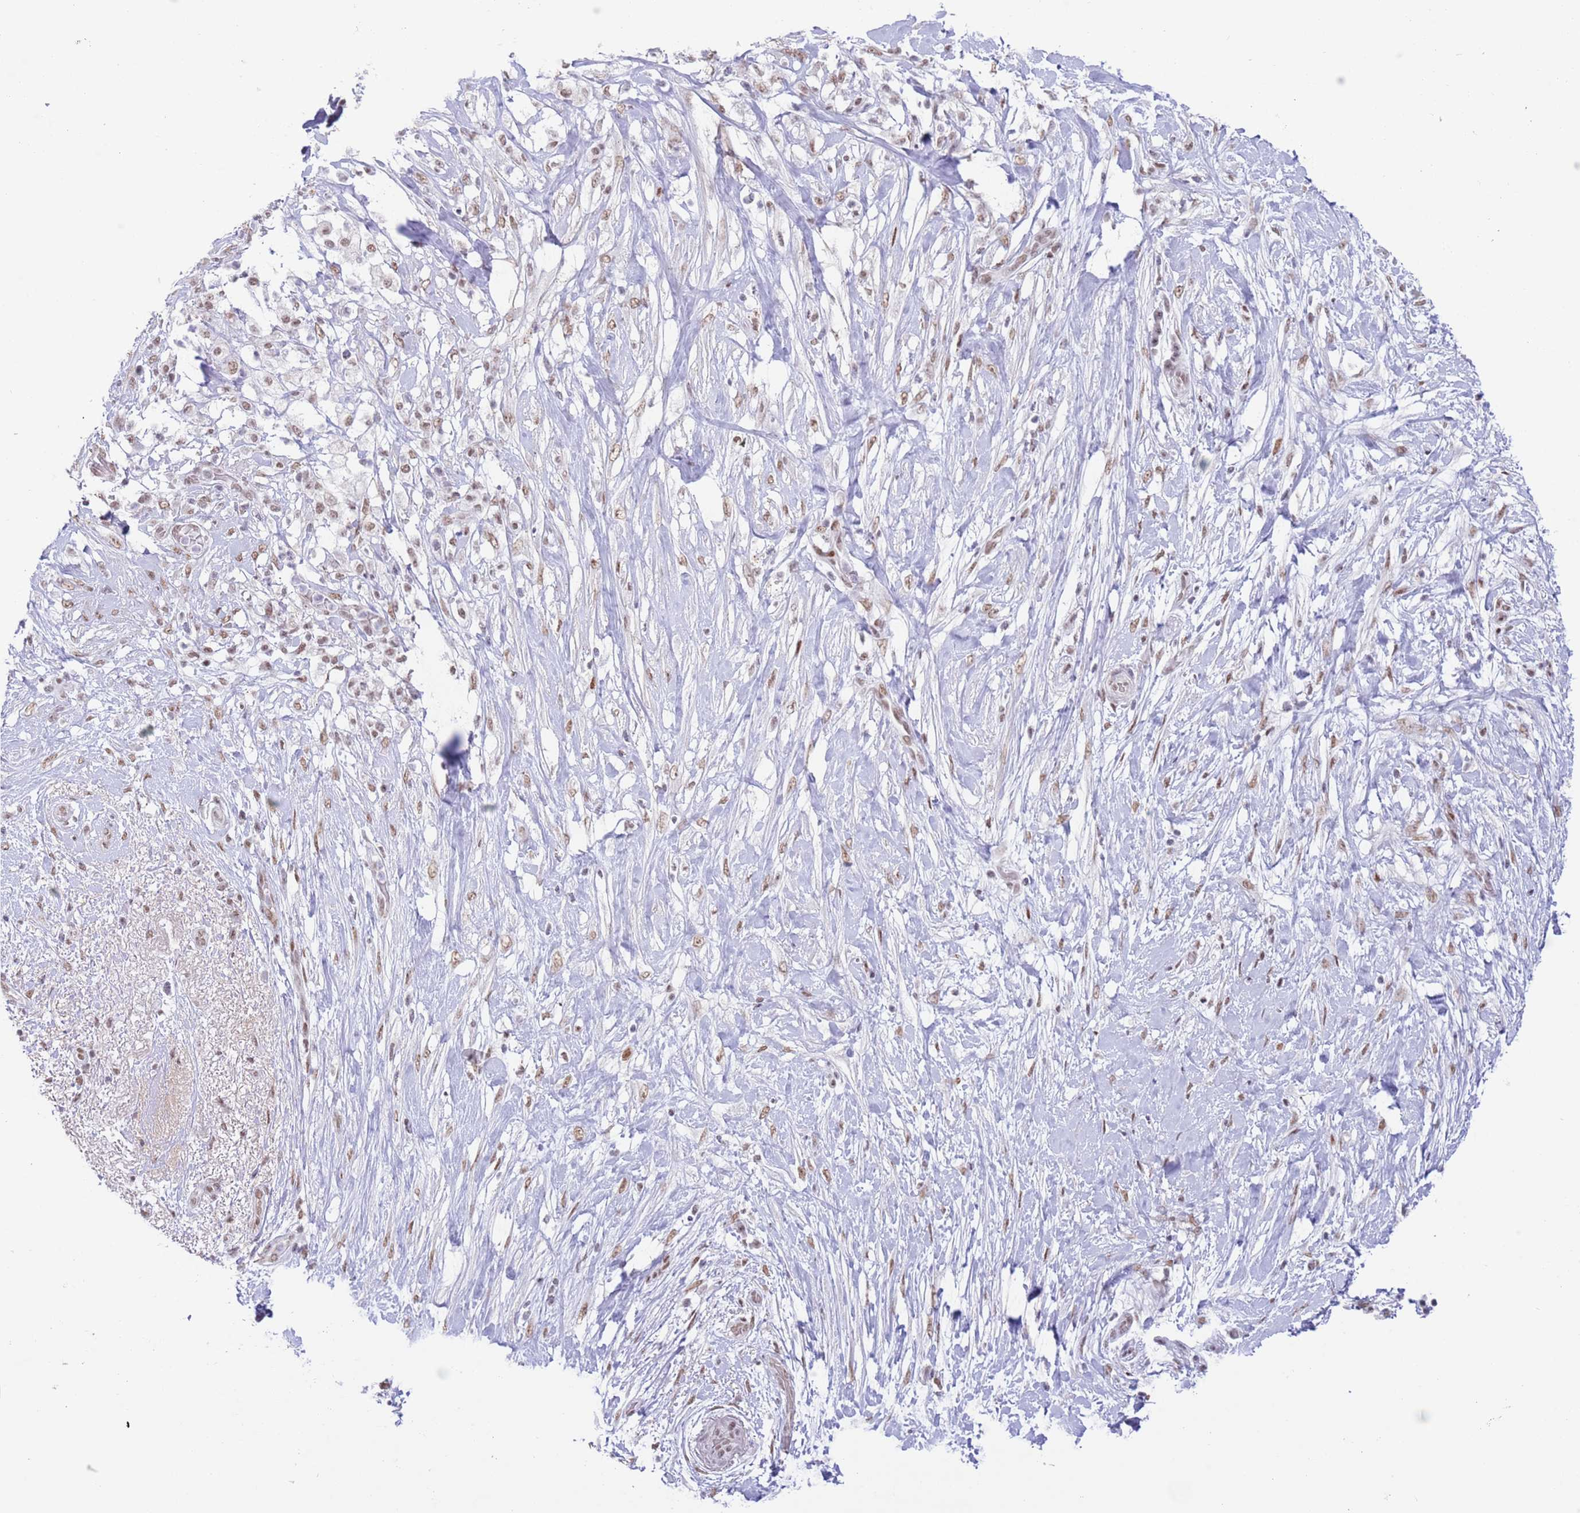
{"staining": {"intensity": "moderate", "quantity": ">75%", "location": "nuclear"}, "tissue": "pancreatic cancer", "cell_type": "Tumor cells", "image_type": "cancer", "snomed": [{"axis": "morphology", "description": "Adenocarcinoma, NOS"}, {"axis": "topography", "description": "Pancreas"}], "caption": "Immunohistochemical staining of human pancreatic cancer (adenocarcinoma) reveals medium levels of moderate nuclear protein staining in about >75% of tumor cells. The staining is performed using DAB brown chromogen to label protein expression. The nuclei are counter-stained blue using hematoxylin.", "gene": "ZNF382", "patient": {"sex": "female", "age": 72}}